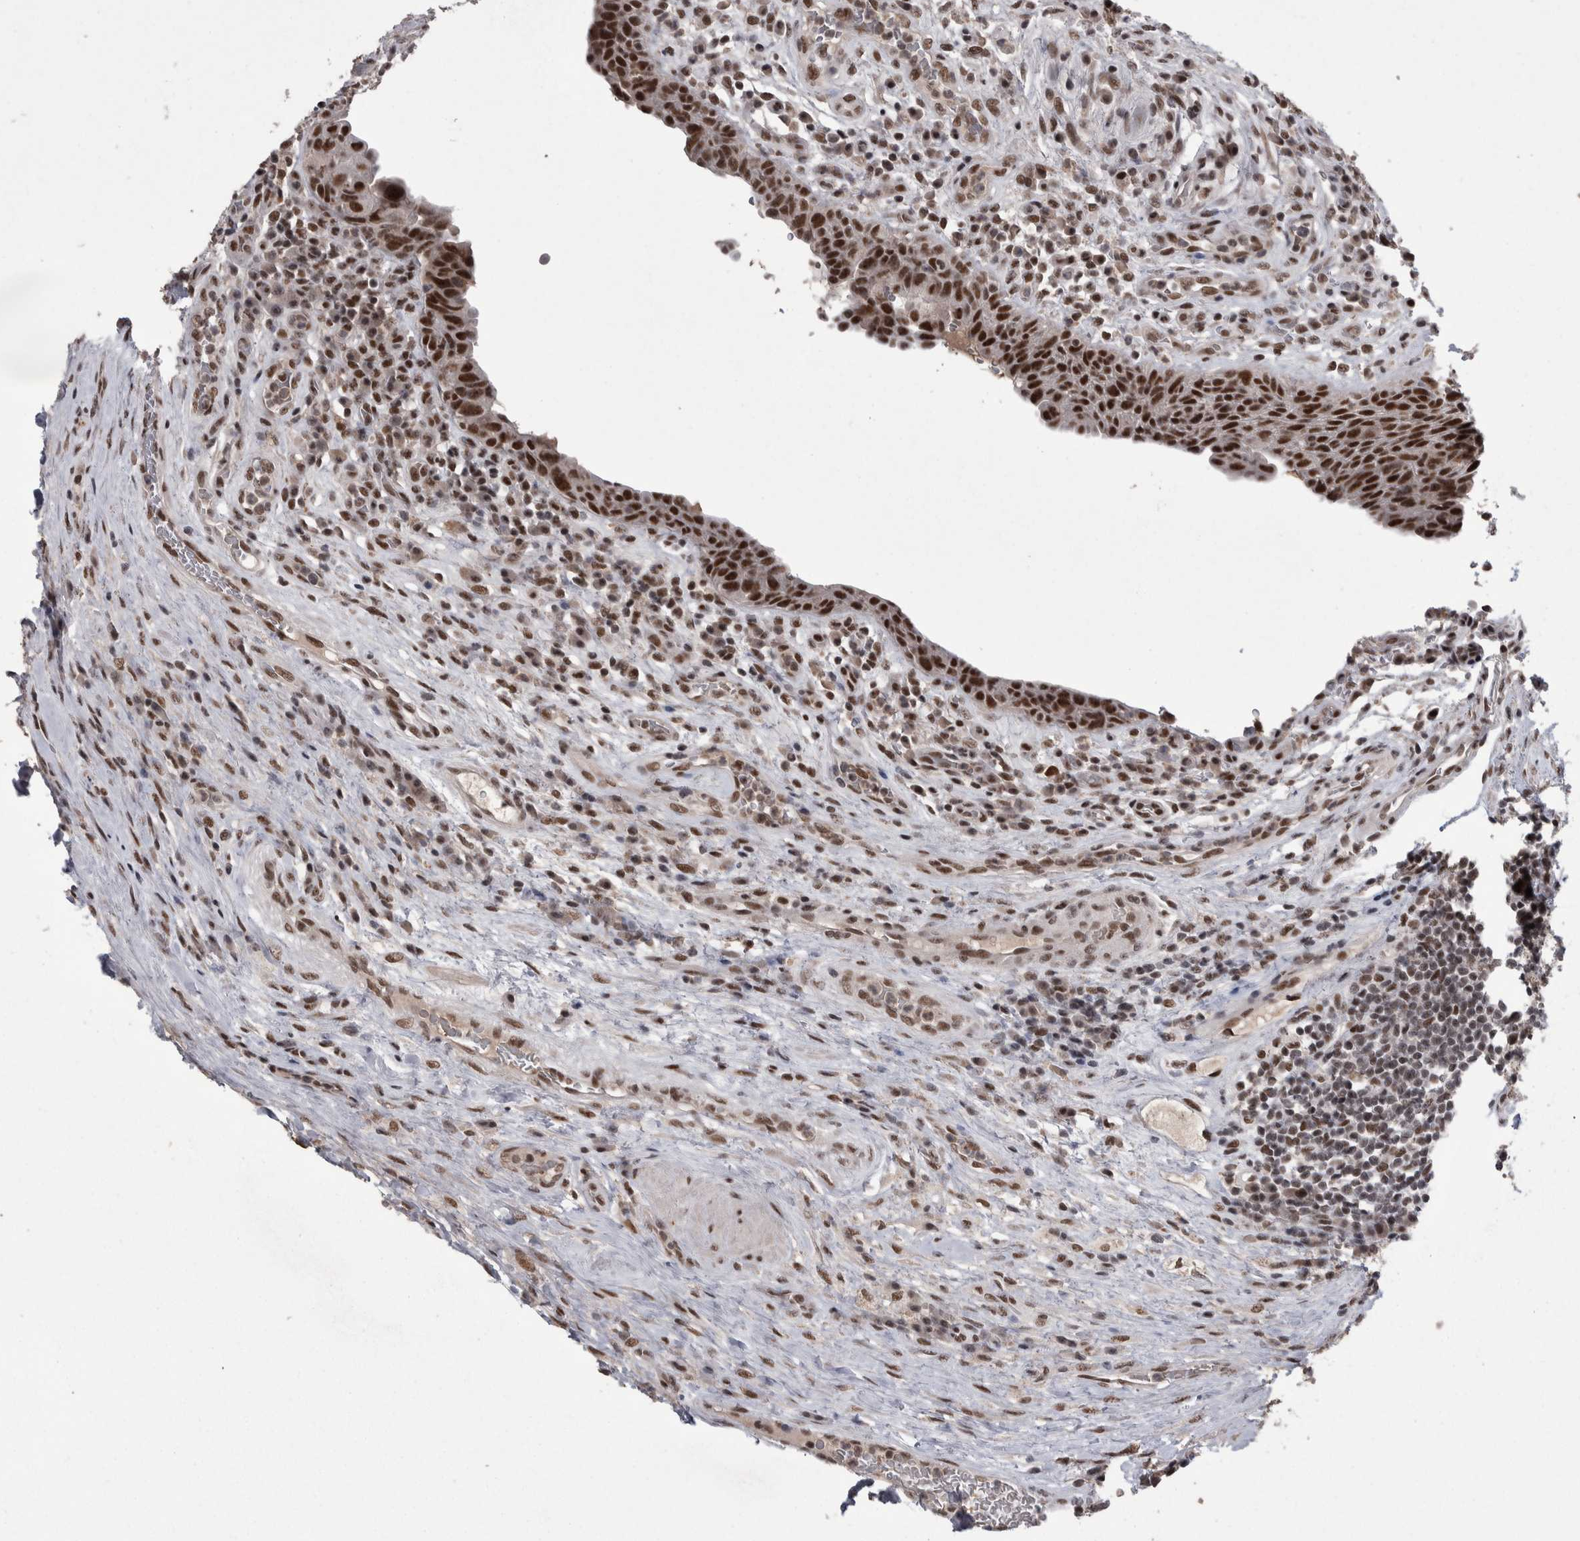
{"staining": {"intensity": "strong", "quantity": ">75%", "location": "nuclear"}, "tissue": "urothelial cancer", "cell_type": "Tumor cells", "image_type": "cancer", "snomed": [{"axis": "morphology", "description": "Urothelial carcinoma, High grade"}, {"axis": "topography", "description": "Urinary bladder"}], "caption": "Human urothelial cancer stained with a protein marker displays strong staining in tumor cells.", "gene": "DMTF1", "patient": {"sex": "female", "age": 82}}